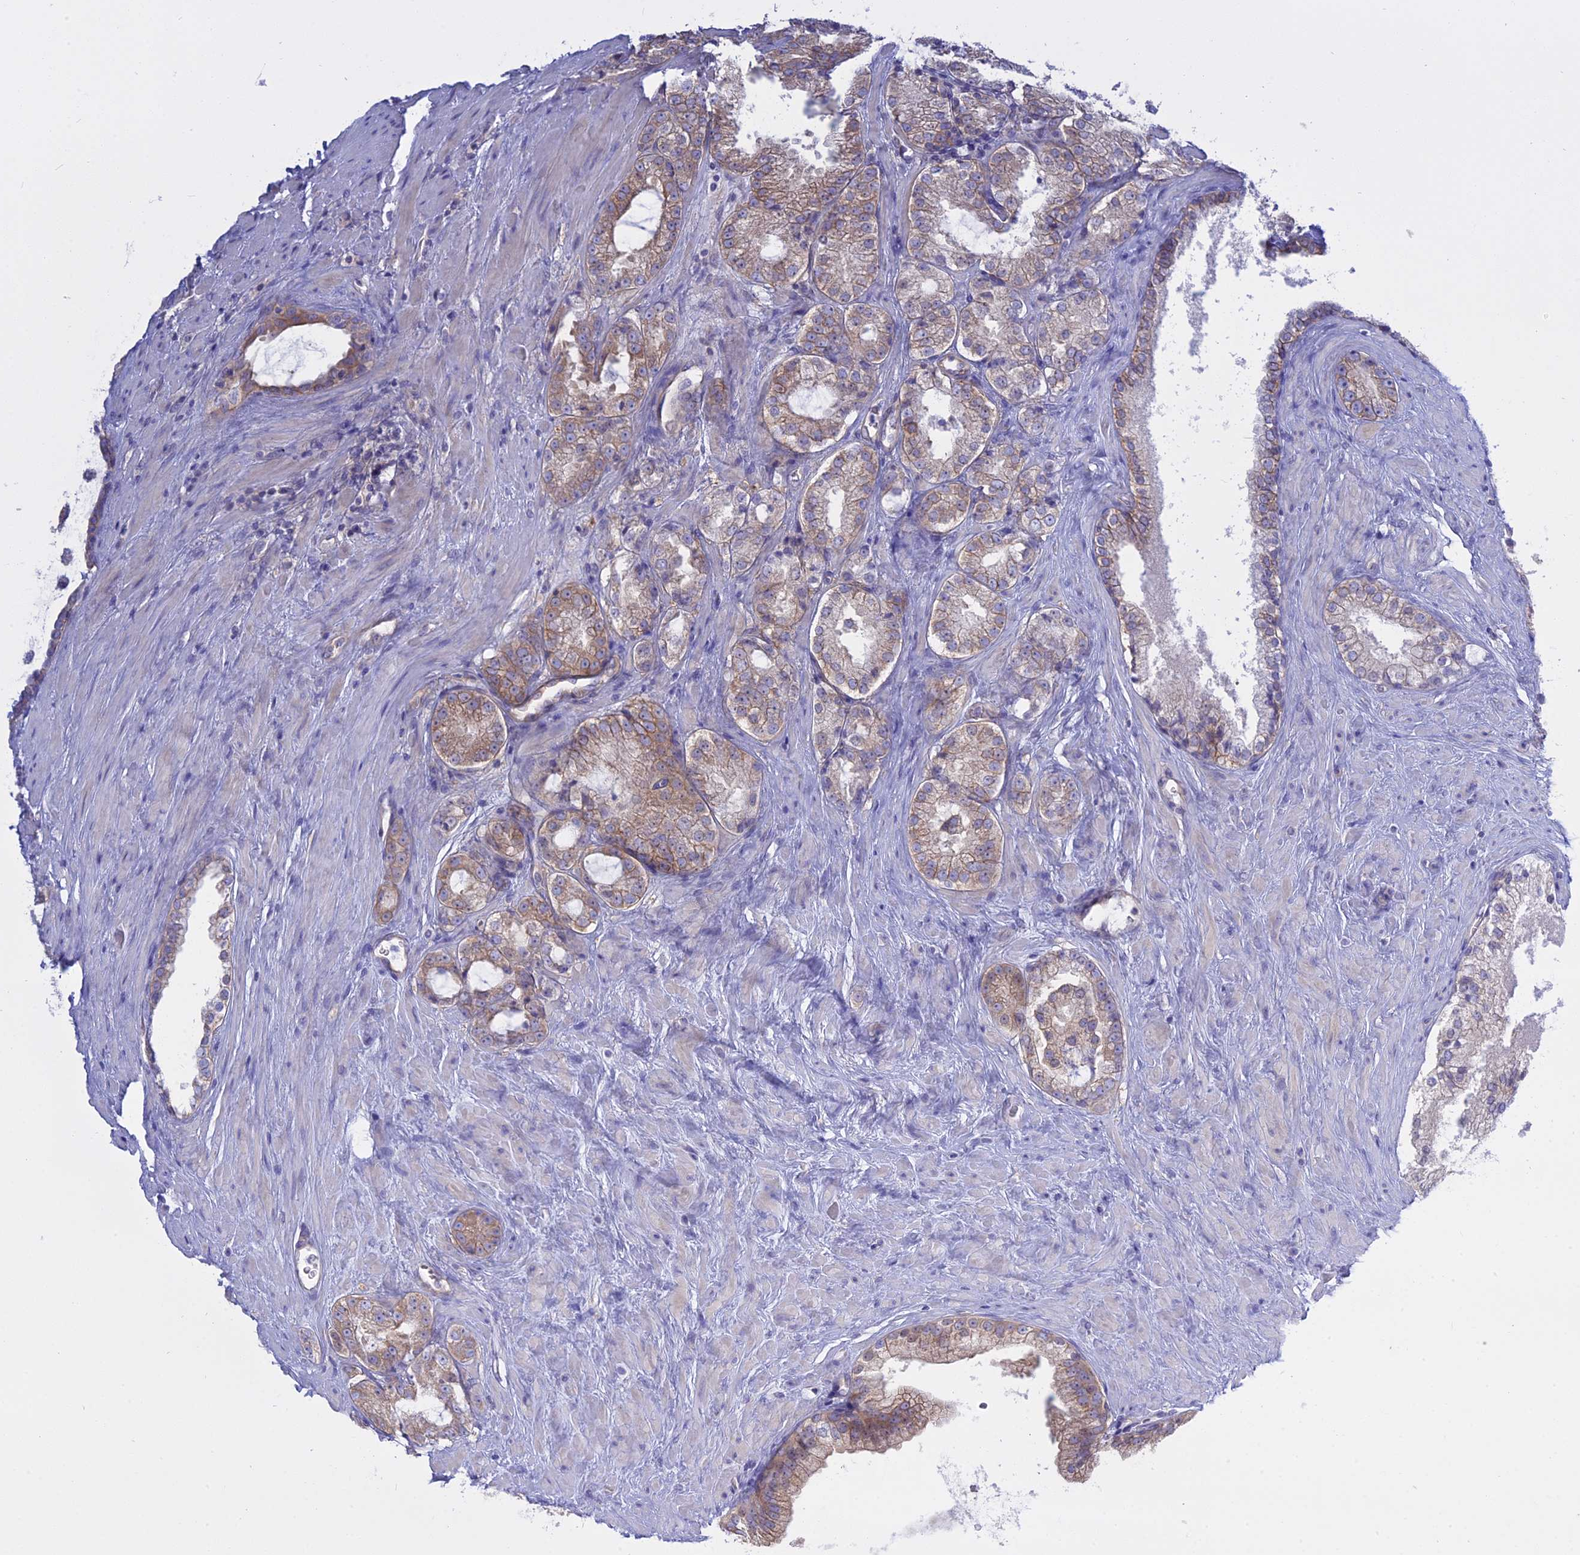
{"staining": {"intensity": "moderate", "quantity": "25%-75%", "location": "cytoplasmic/membranous"}, "tissue": "prostate cancer", "cell_type": "Tumor cells", "image_type": "cancer", "snomed": [{"axis": "morphology", "description": "Adenocarcinoma, High grade"}, {"axis": "topography", "description": "Prostate"}], "caption": "Immunohistochemical staining of prostate high-grade adenocarcinoma reveals moderate cytoplasmic/membranous protein expression in approximately 25%-75% of tumor cells.", "gene": "AHCYL1", "patient": {"sex": "male", "age": 73}}